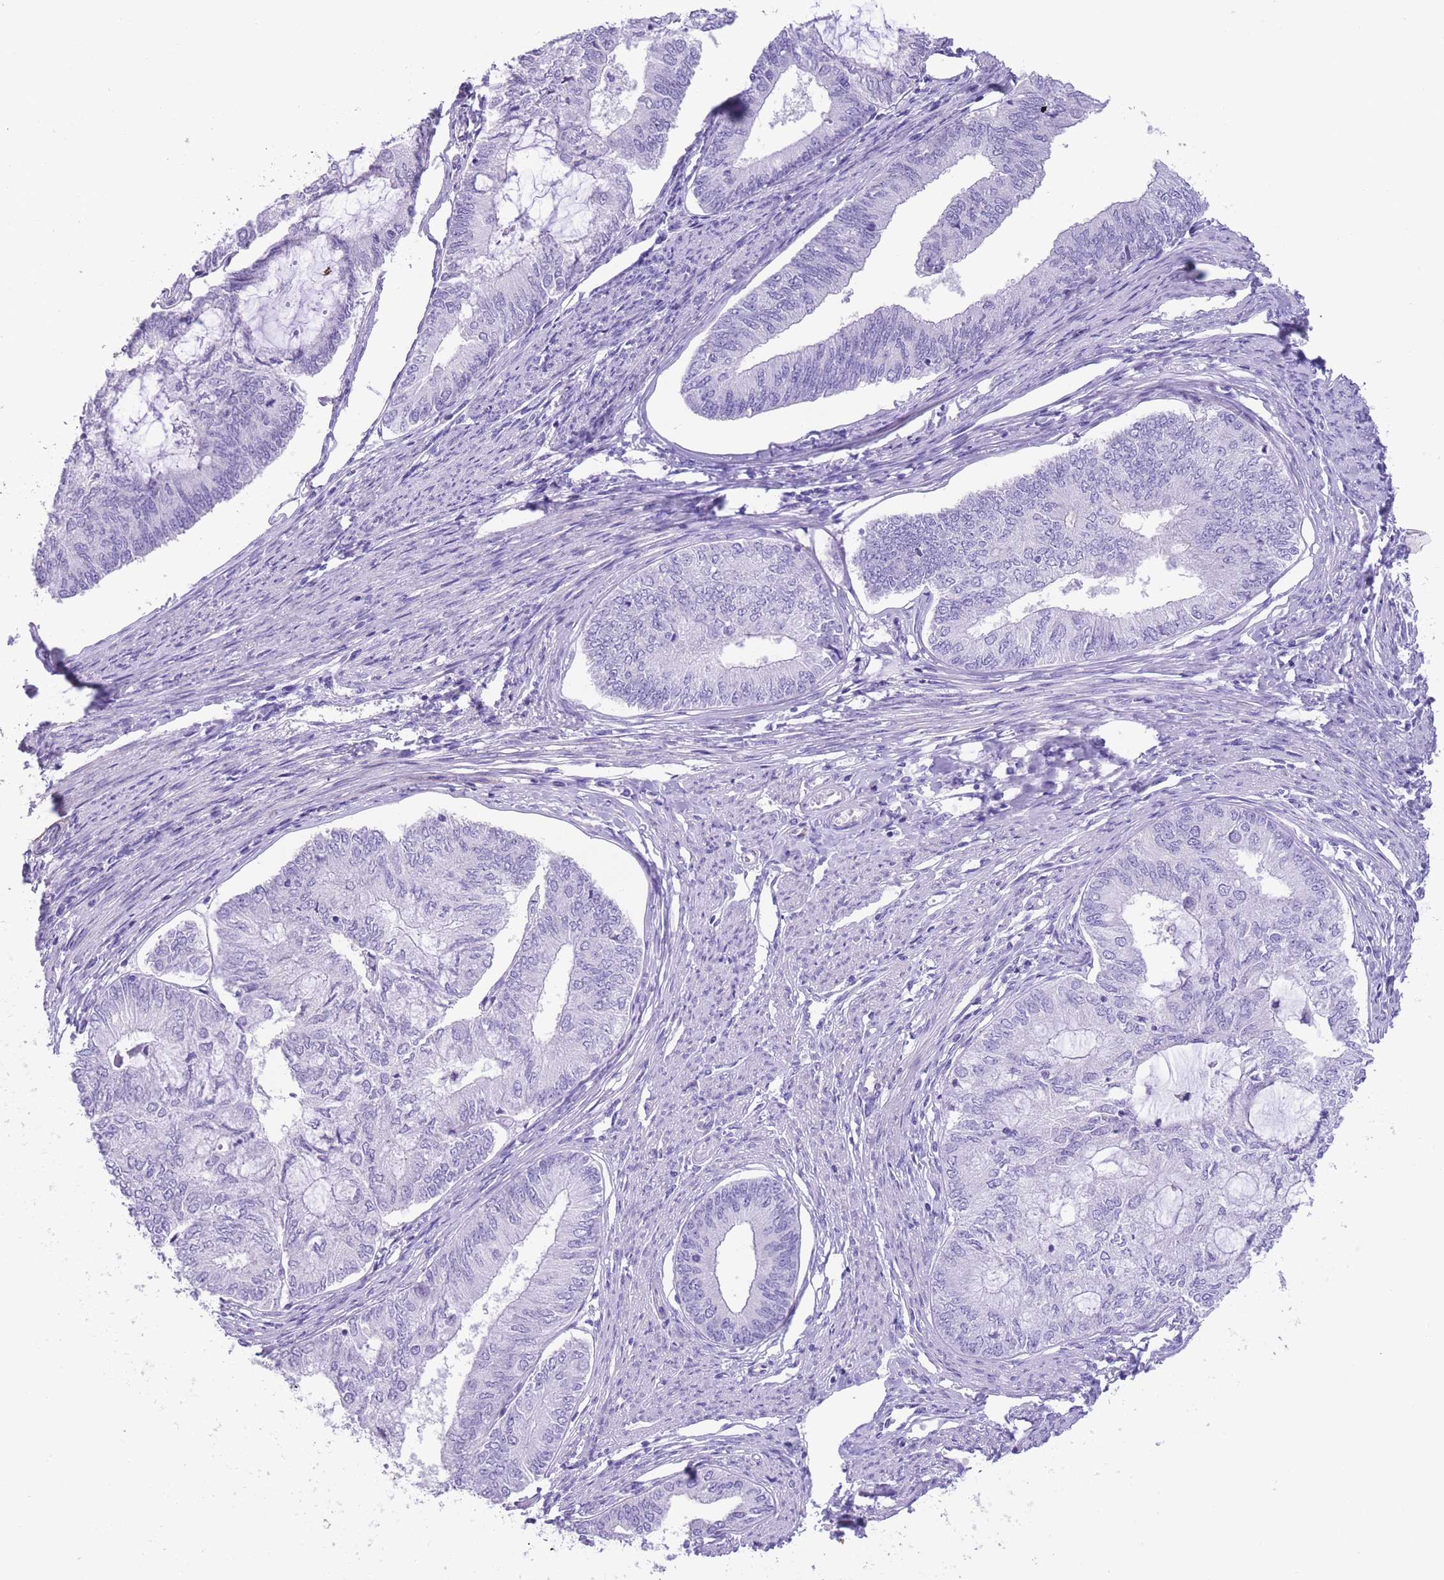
{"staining": {"intensity": "negative", "quantity": "none", "location": "none"}, "tissue": "endometrial cancer", "cell_type": "Tumor cells", "image_type": "cancer", "snomed": [{"axis": "morphology", "description": "Adenocarcinoma, NOS"}, {"axis": "topography", "description": "Endometrium"}], "caption": "The image reveals no significant positivity in tumor cells of endometrial cancer (adenocarcinoma). (IHC, brightfield microscopy, high magnification).", "gene": "RAI2", "patient": {"sex": "female", "age": 68}}